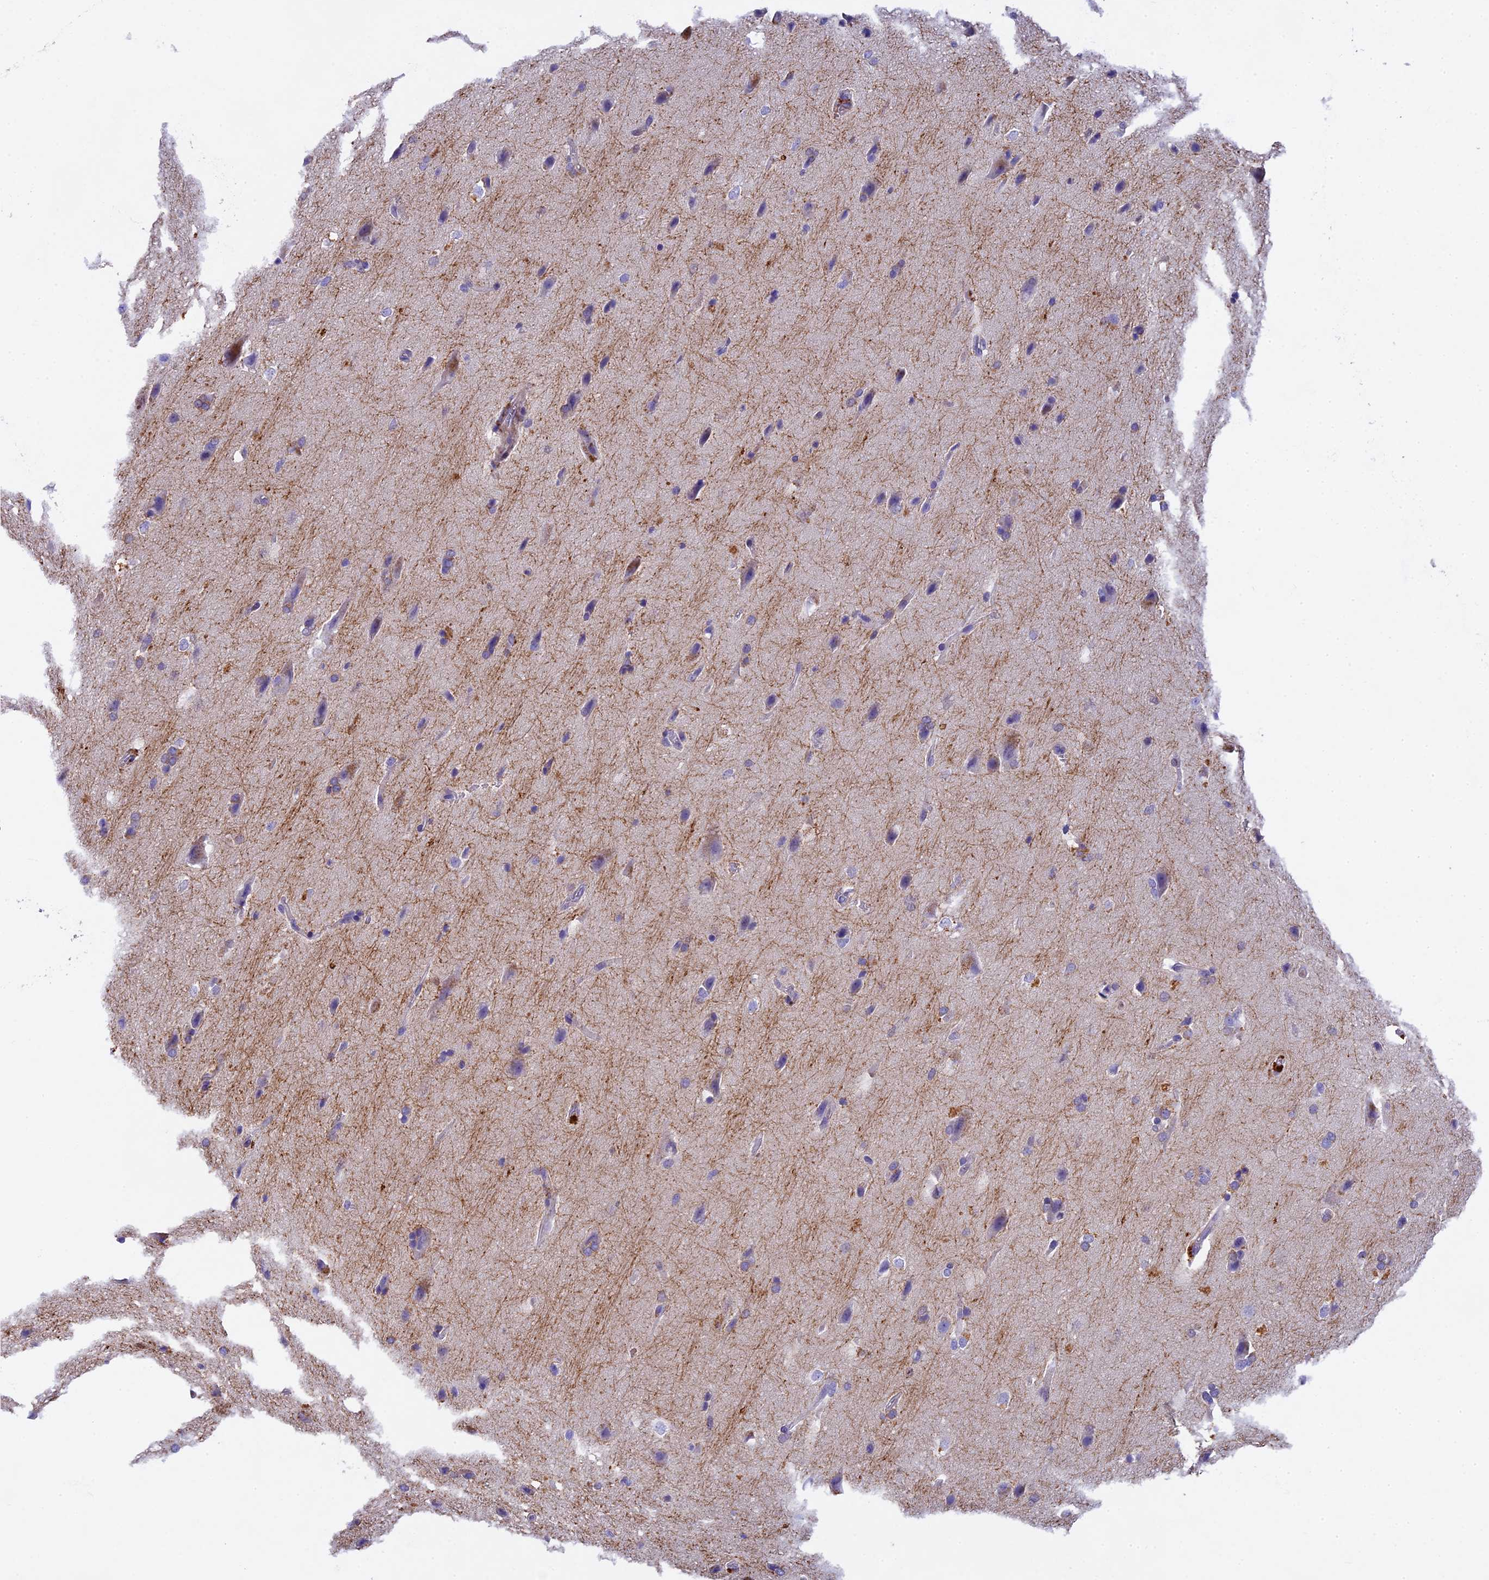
{"staining": {"intensity": "negative", "quantity": "none", "location": "none"}, "tissue": "glioma", "cell_type": "Tumor cells", "image_type": "cancer", "snomed": [{"axis": "morphology", "description": "Glioma, malignant, Low grade"}, {"axis": "topography", "description": "Brain"}], "caption": "IHC photomicrograph of neoplastic tissue: malignant low-grade glioma stained with DAB shows no significant protein positivity in tumor cells. Nuclei are stained in blue.", "gene": "TGDS", "patient": {"sex": "female", "age": 37}}